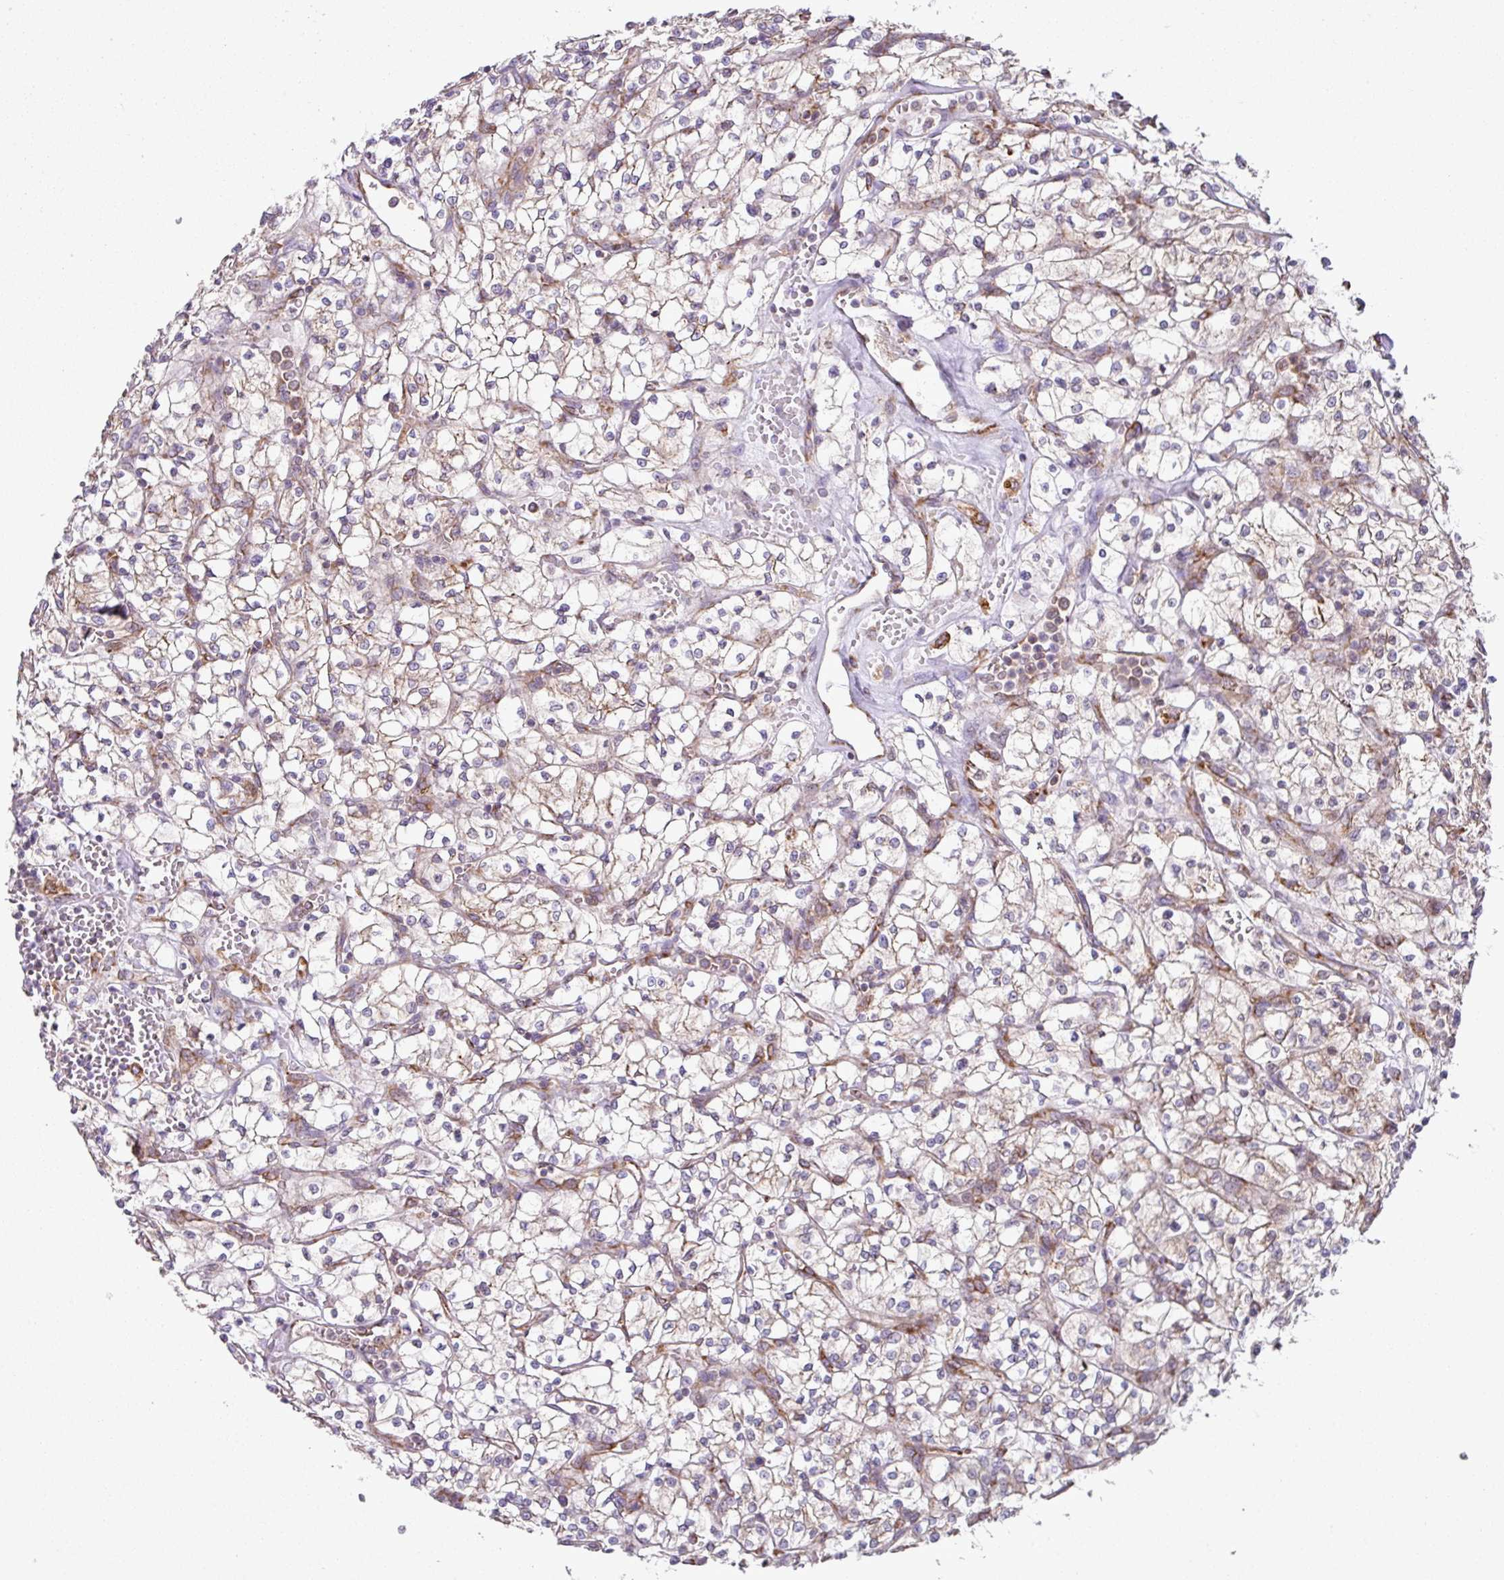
{"staining": {"intensity": "moderate", "quantity": "25%-75%", "location": "cytoplasmic/membranous"}, "tissue": "renal cancer", "cell_type": "Tumor cells", "image_type": "cancer", "snomed": [{"axis": "morphology", "description": "Adenocarcinoma, NOS"}, {"axis": "topography", "description": "Kidney"}], "caption": "Immunohistochemical staining of human adenocarcinoma (renal) shows moderate cytoplasmic/membranous protein positivity in approximately 25%-75% of tumor cells.", "gene": "SLC39A7", "patient": {"sex": "female", "age": 64}}